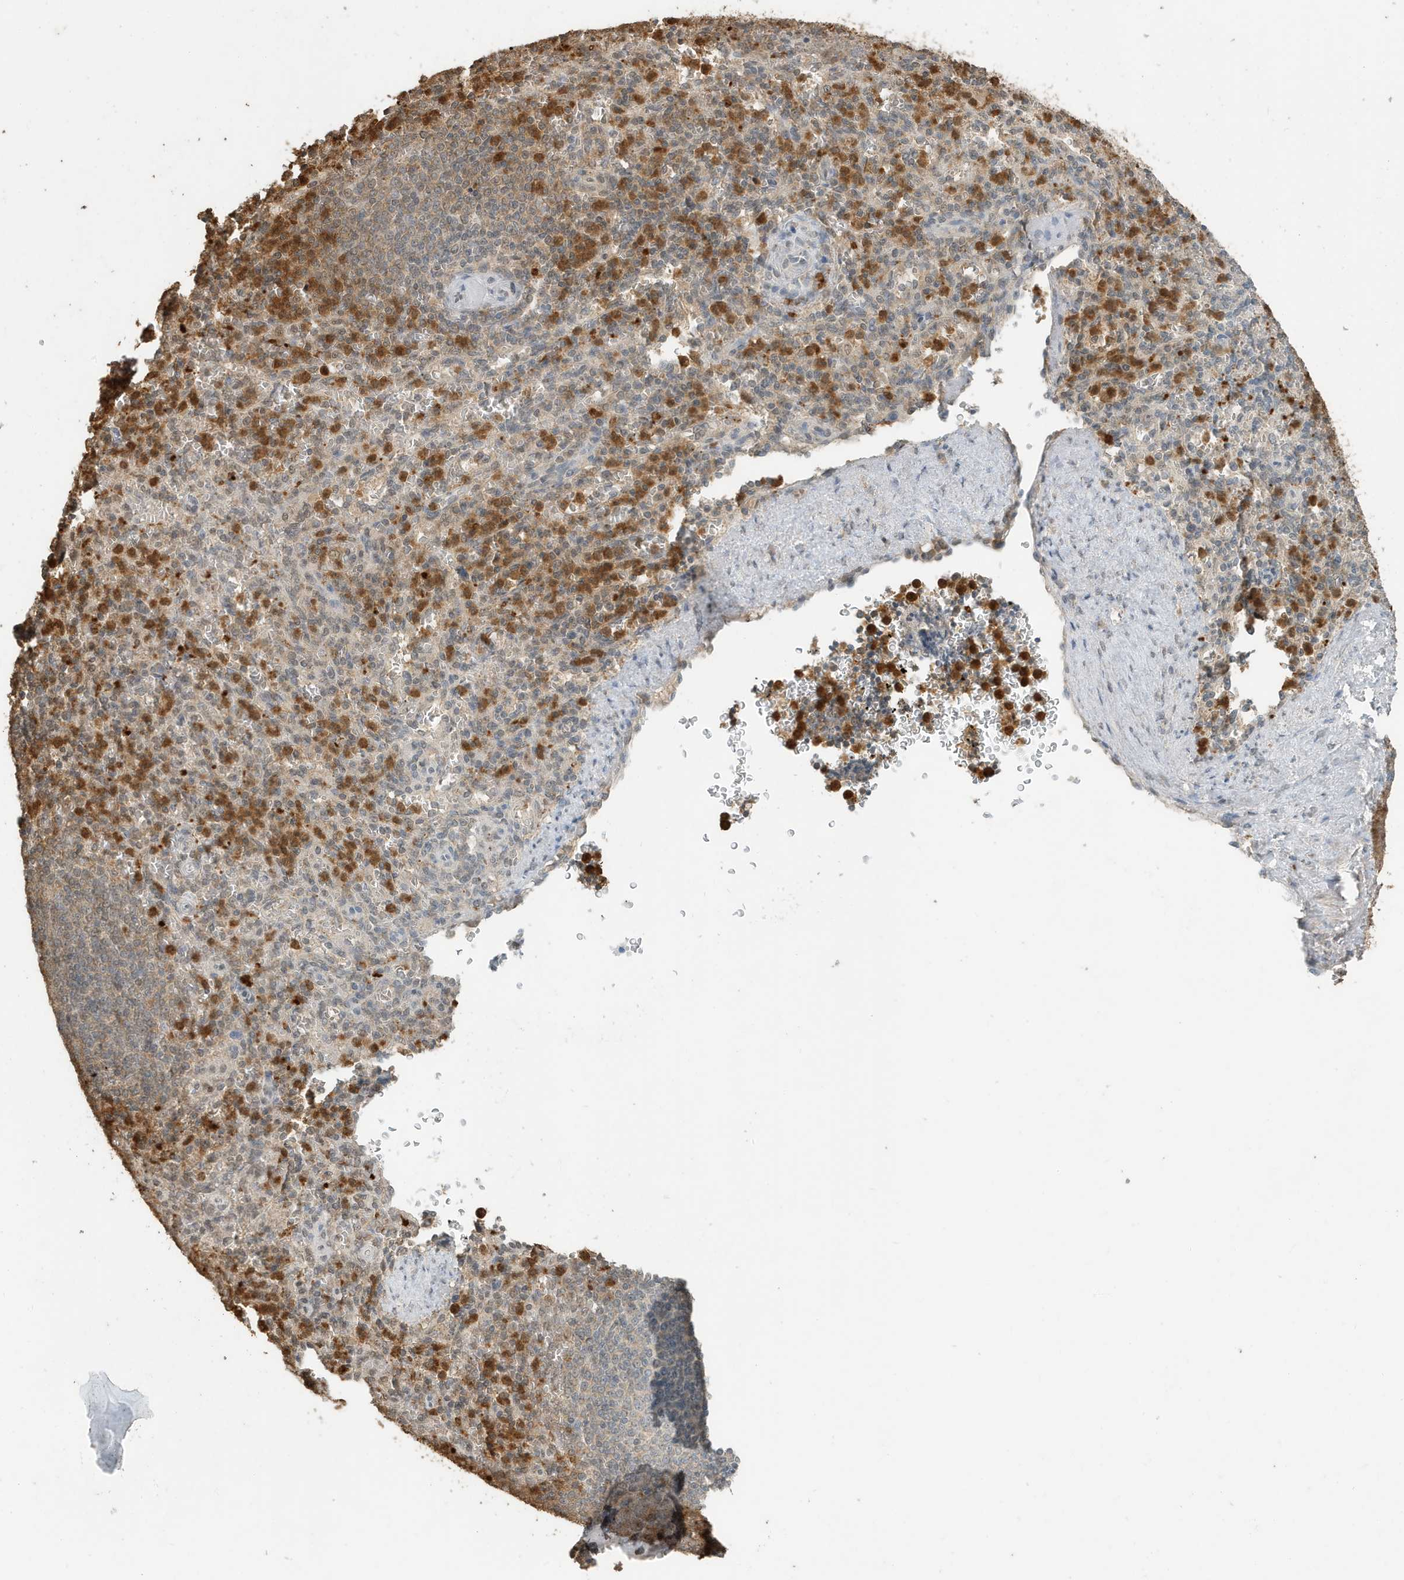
{"staining": {"intensity": "strong", "quantity": "25%-75%", "location": "cytoplasmic/membranous"}, "tissue": "spleen", "cell_type": "Cells in red pulp", "image_type": "normal", "snomed": [{"axis": "morphology", "description": "Normal tissue, NOS"}, {"axis": "topography", "description": "Spleen"}], "caption": "High-power microscopy captured an immunohistochemistry micrograph of benign spleen, revealing strong cytoplasmic/membranous expression in about 25%-75% of cells in red pulp. (DAB IHC with brightfield microscopy, high magnification).", "gene": "DEFA1", "patient": {"sex": "female", "age": 74}}